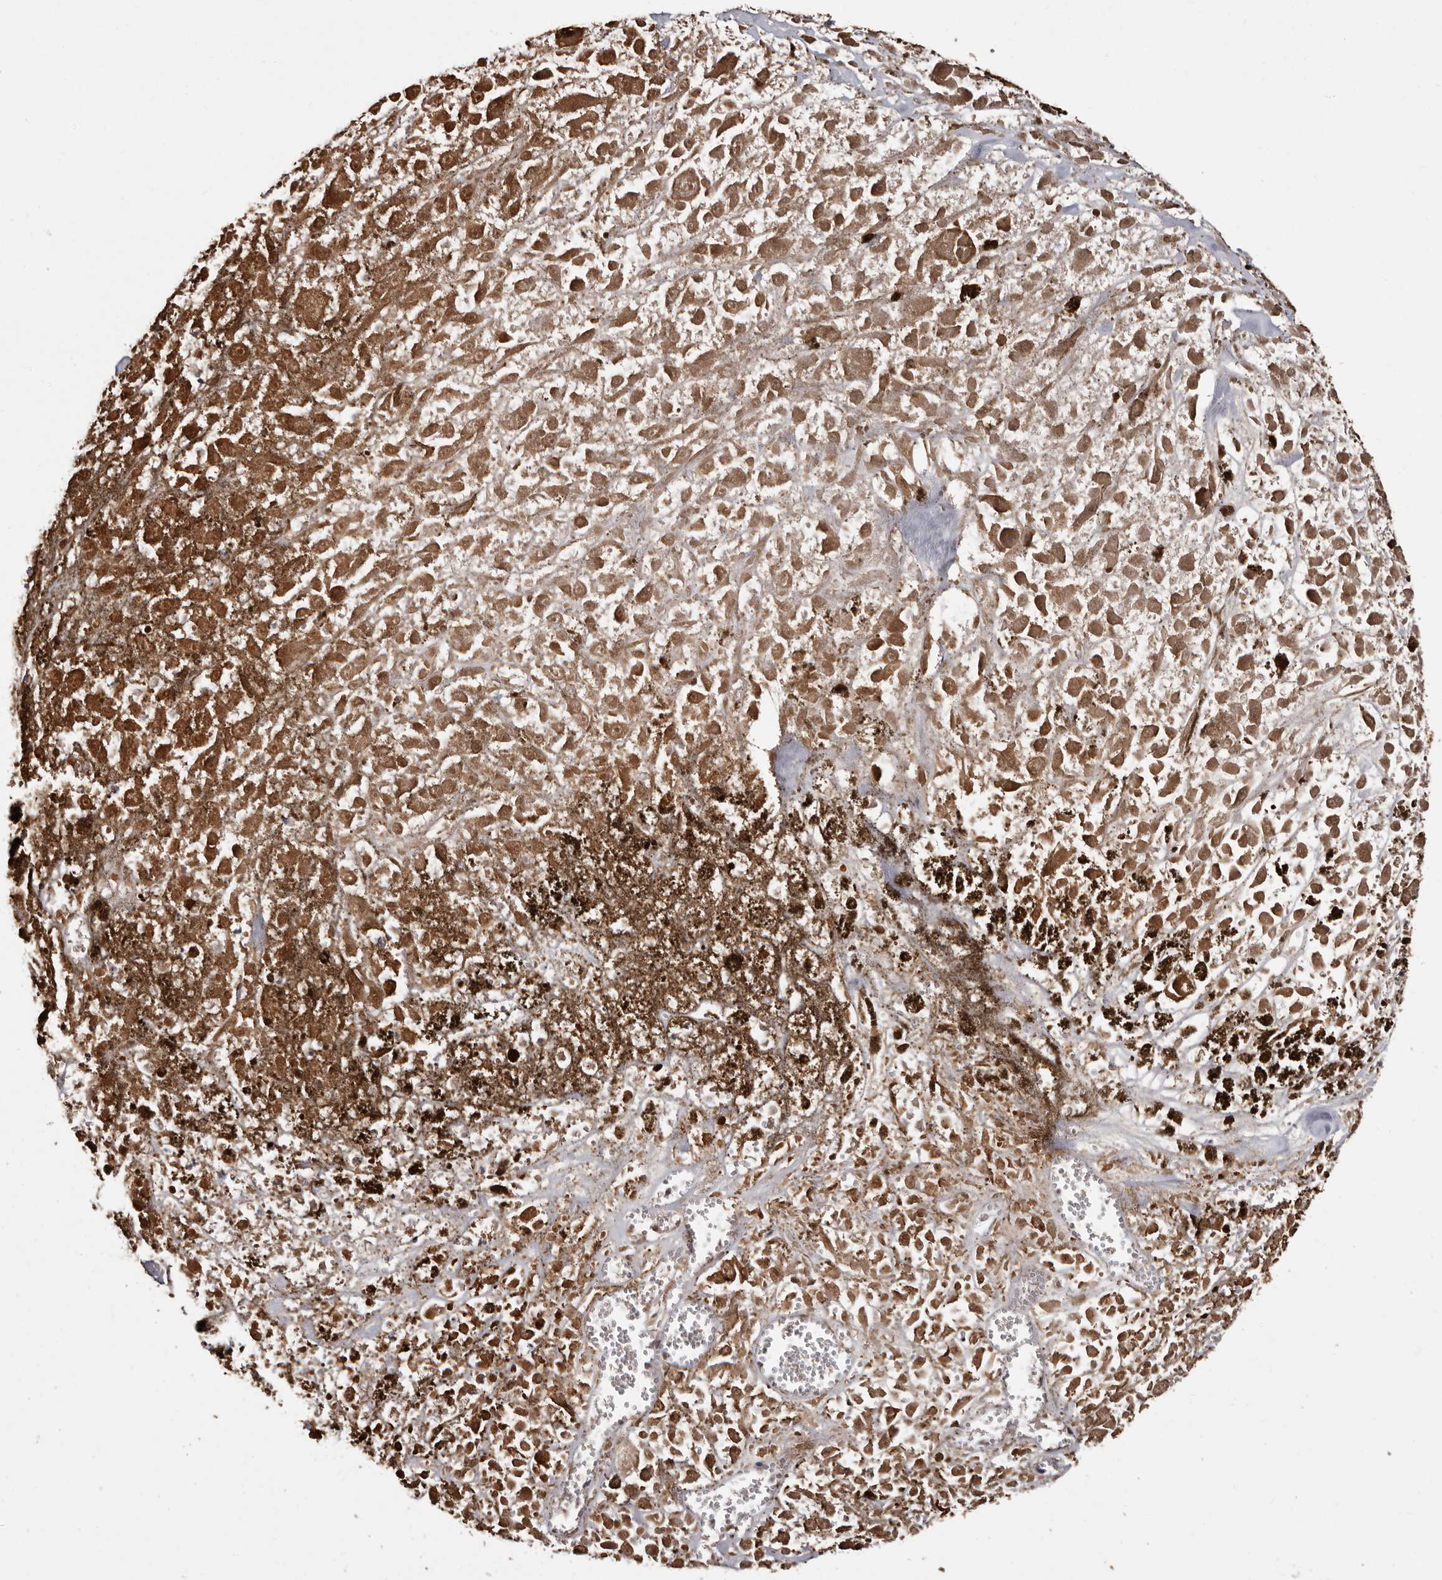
{"staining": {"intensity": "strong", "quantity": ">75%", "location": "cytoplasmic/membranous,nuclear"}, "tissue": "melanoma", "cell_type": "Tumor cells", "image_type": "cancer", "snomed": [{"axis": "morphology", "description": "Malignant melanoma, Metastatic site"}, {"axis": "topography", "description": "Lymph node"}], "caption": "Approximately >75% of tumor cells in malignant melanoma (metastatic site) exhibit strong cytoplasmic/membranous and nuclear protein staining as visualized by brown immunohistochemical staining.", "gene": "DNPH1", "patient": {"sex": "male", "age": 59}}